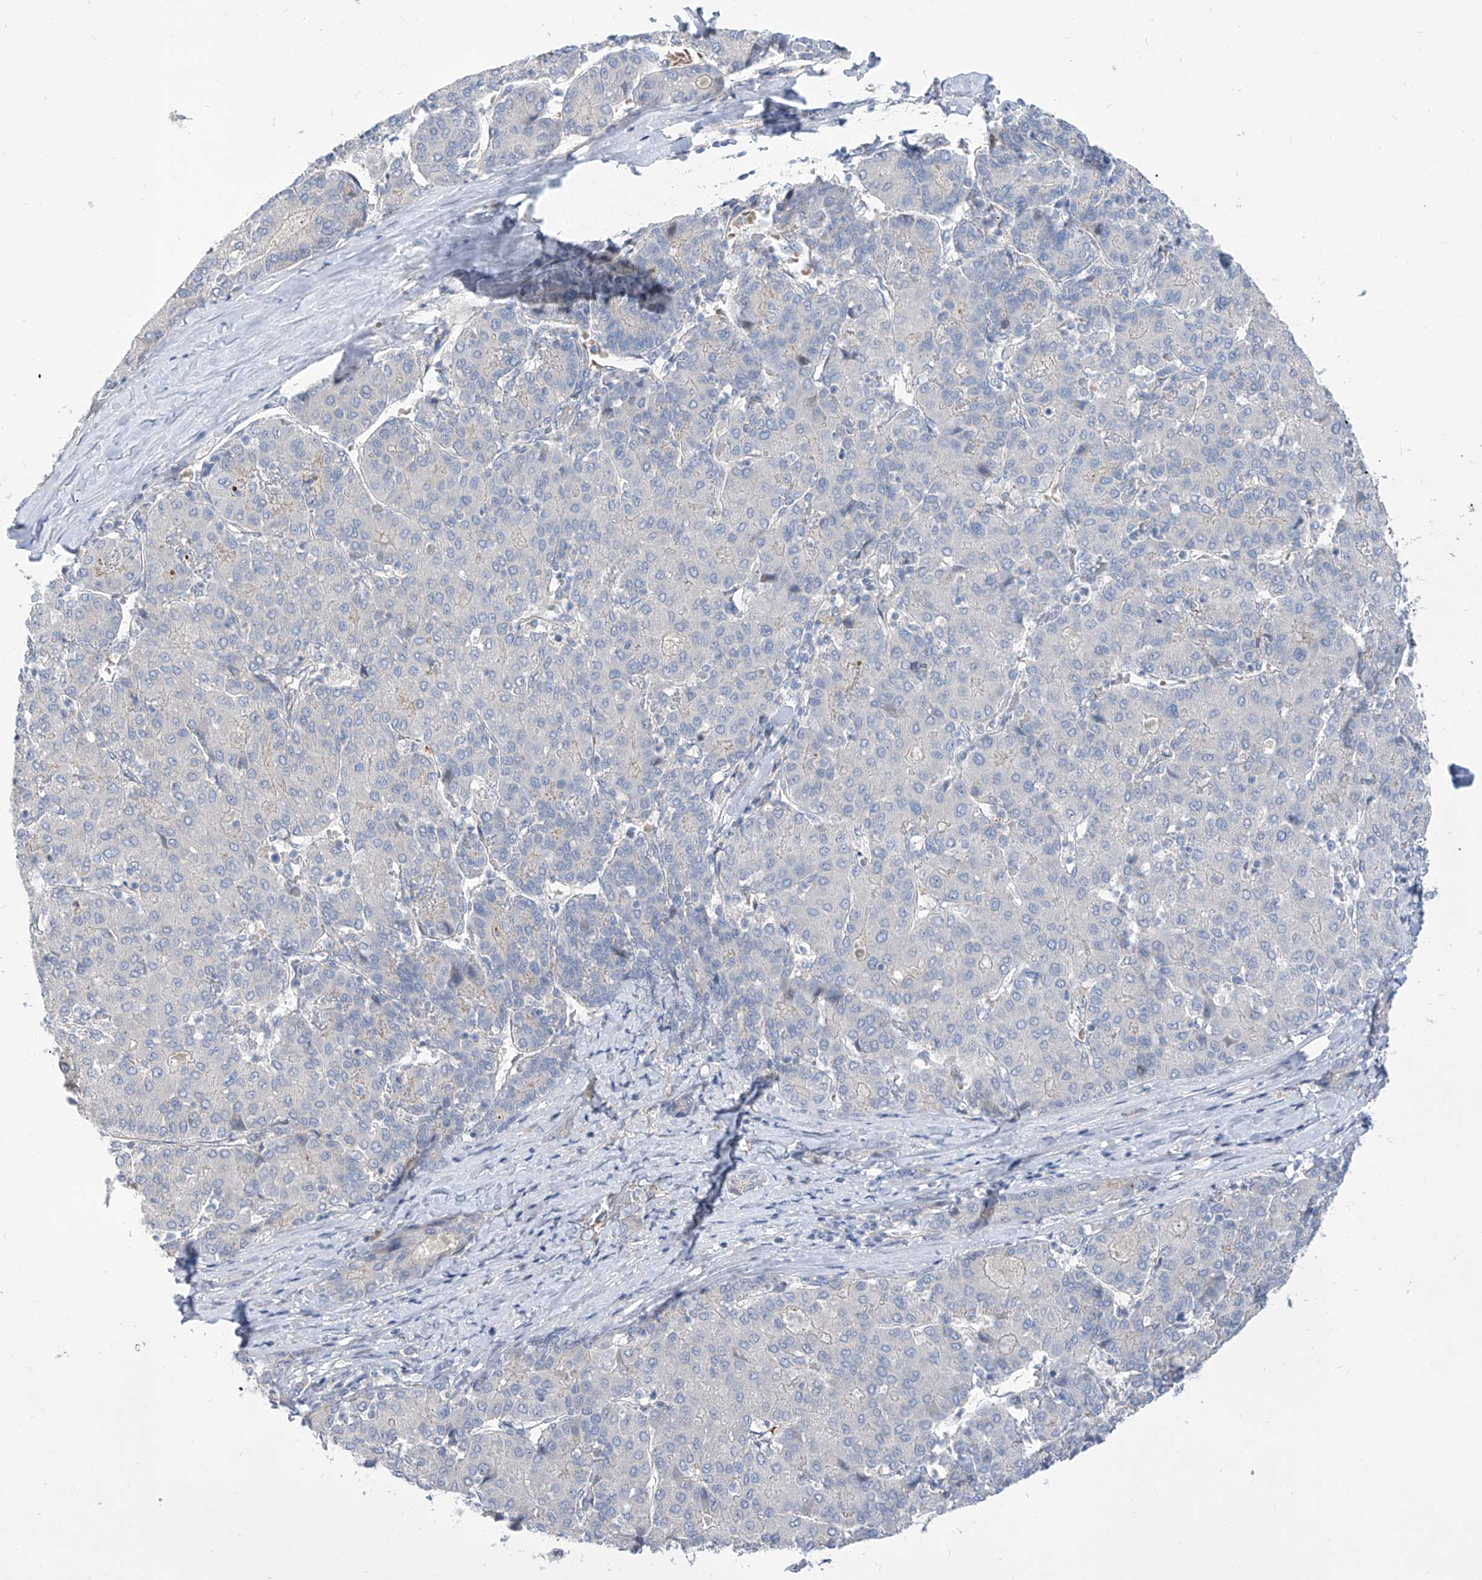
{"staining": {"intensity": "negative", "quantity": "none", "location": "none"}, "tissue": "liver cancer", "cell_type": "Tumor cells", "image_type": "cancer", "snomed": [{"axis": "morphology", "description": "Carcinoma, Hepatocellular, NOS"}, {"axis": "topography", "description": "Liver"}], "caption": "Immunohistochemistry (IHC) photomicrograph of liver cancer stained for a protein (brown), which reveals no expression in tumor cells.", "gene": "LRRC1", "patient": {"sex": "male", "age": 65}}